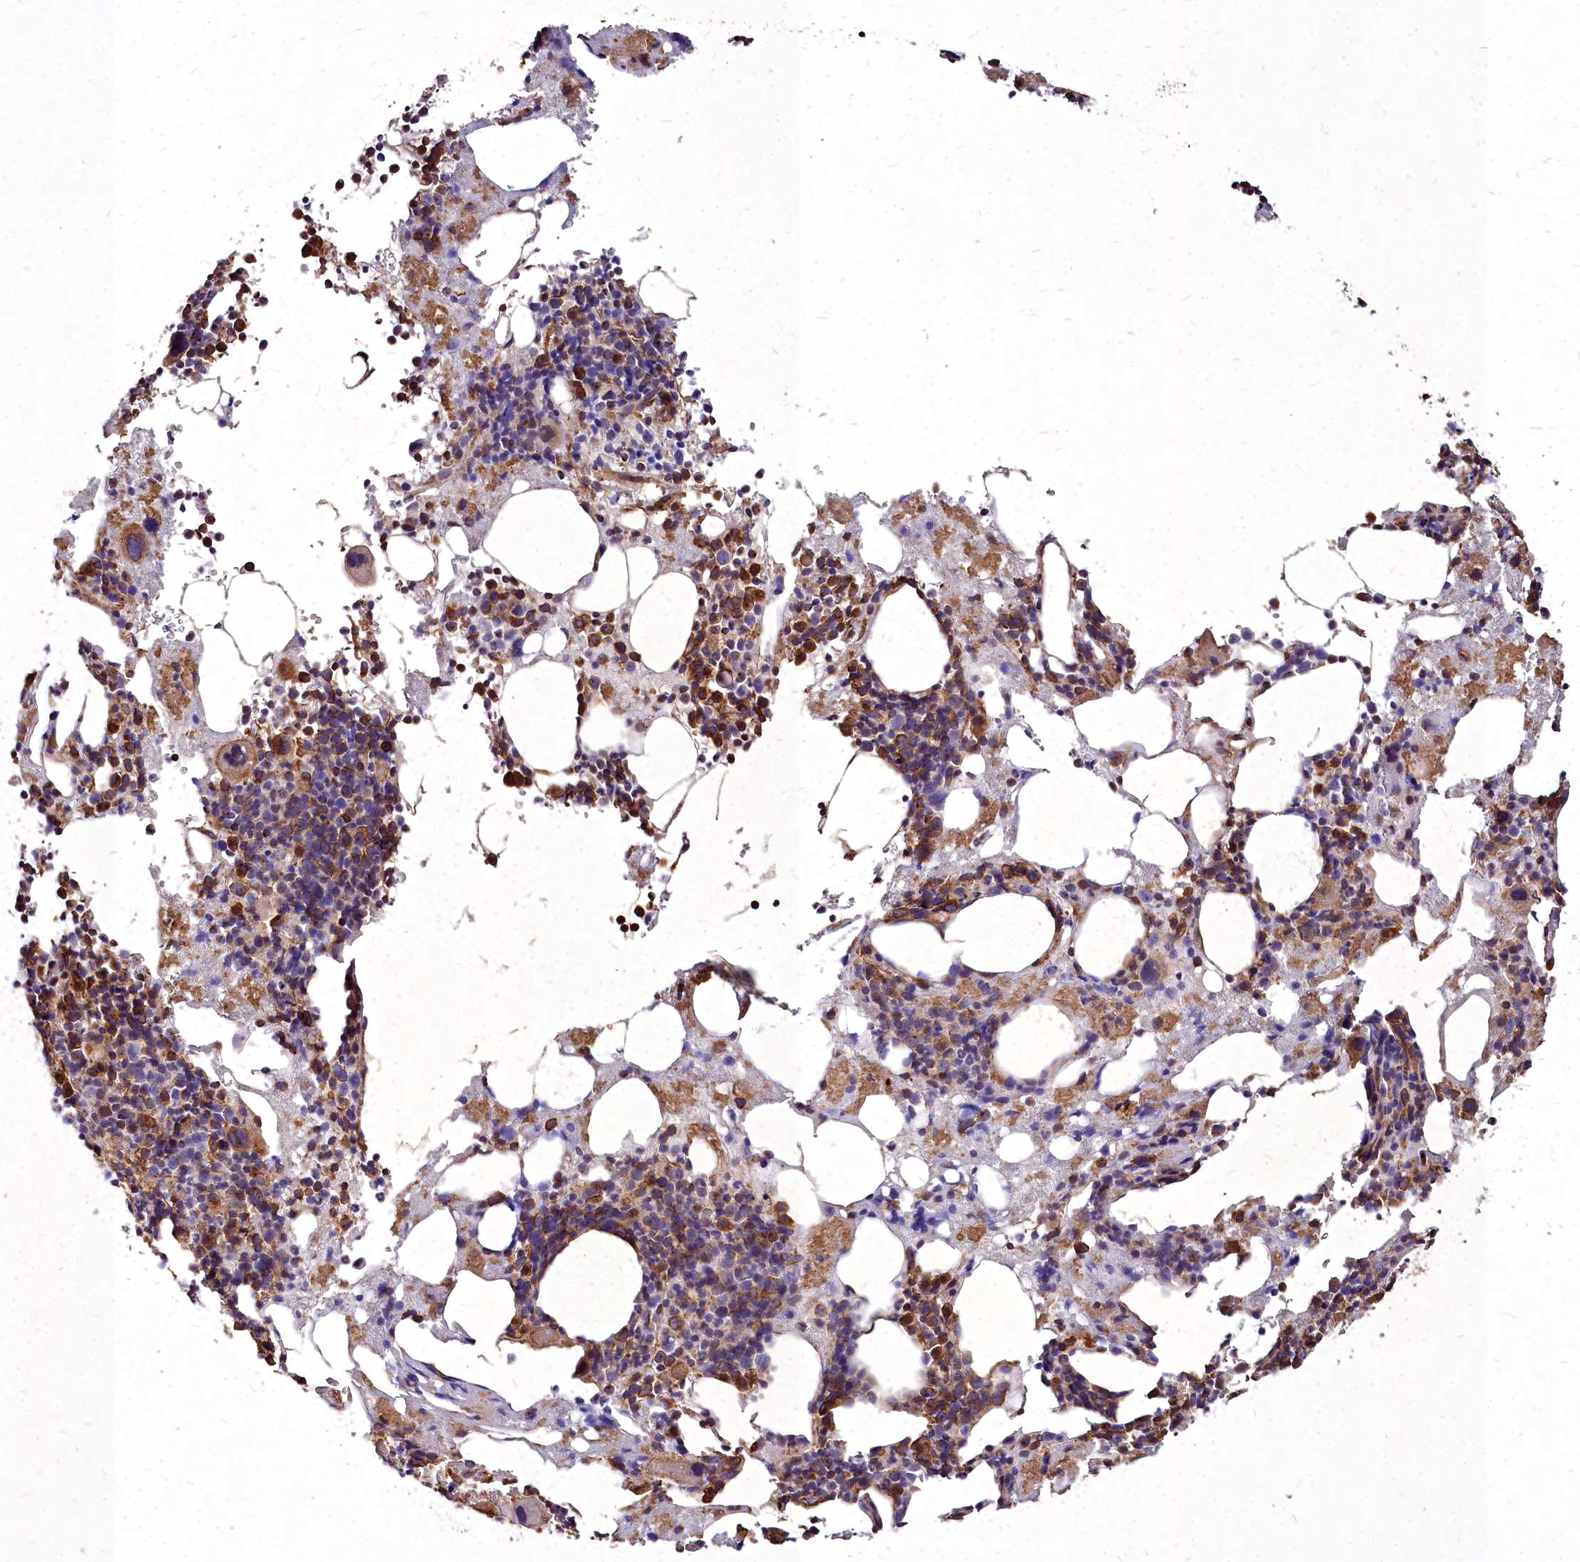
{"staining": {"intensity": "moderate", "quantity": "25%-75%", "location": "cytoplasmic/membranous"}, "tissue": "bone marrow", "cell_type": "Hematopoietic cells", "image_type": "normal", "snomed": [{"axis": "morphology", "description": "Normal tissue, NOS"}, {"axis": "topography", "description": "Bone marrow"}], "caption": "Immunohistochemistry photomicrograph of normal bone marrow stained for a protein (brown), which reveals medium levels of moderate cytoplasmic/membranous staining in about 25%-75% of hematopoietic cells.", "gene": "SKA1", "patient": {"sex": "male", "age": 75}}